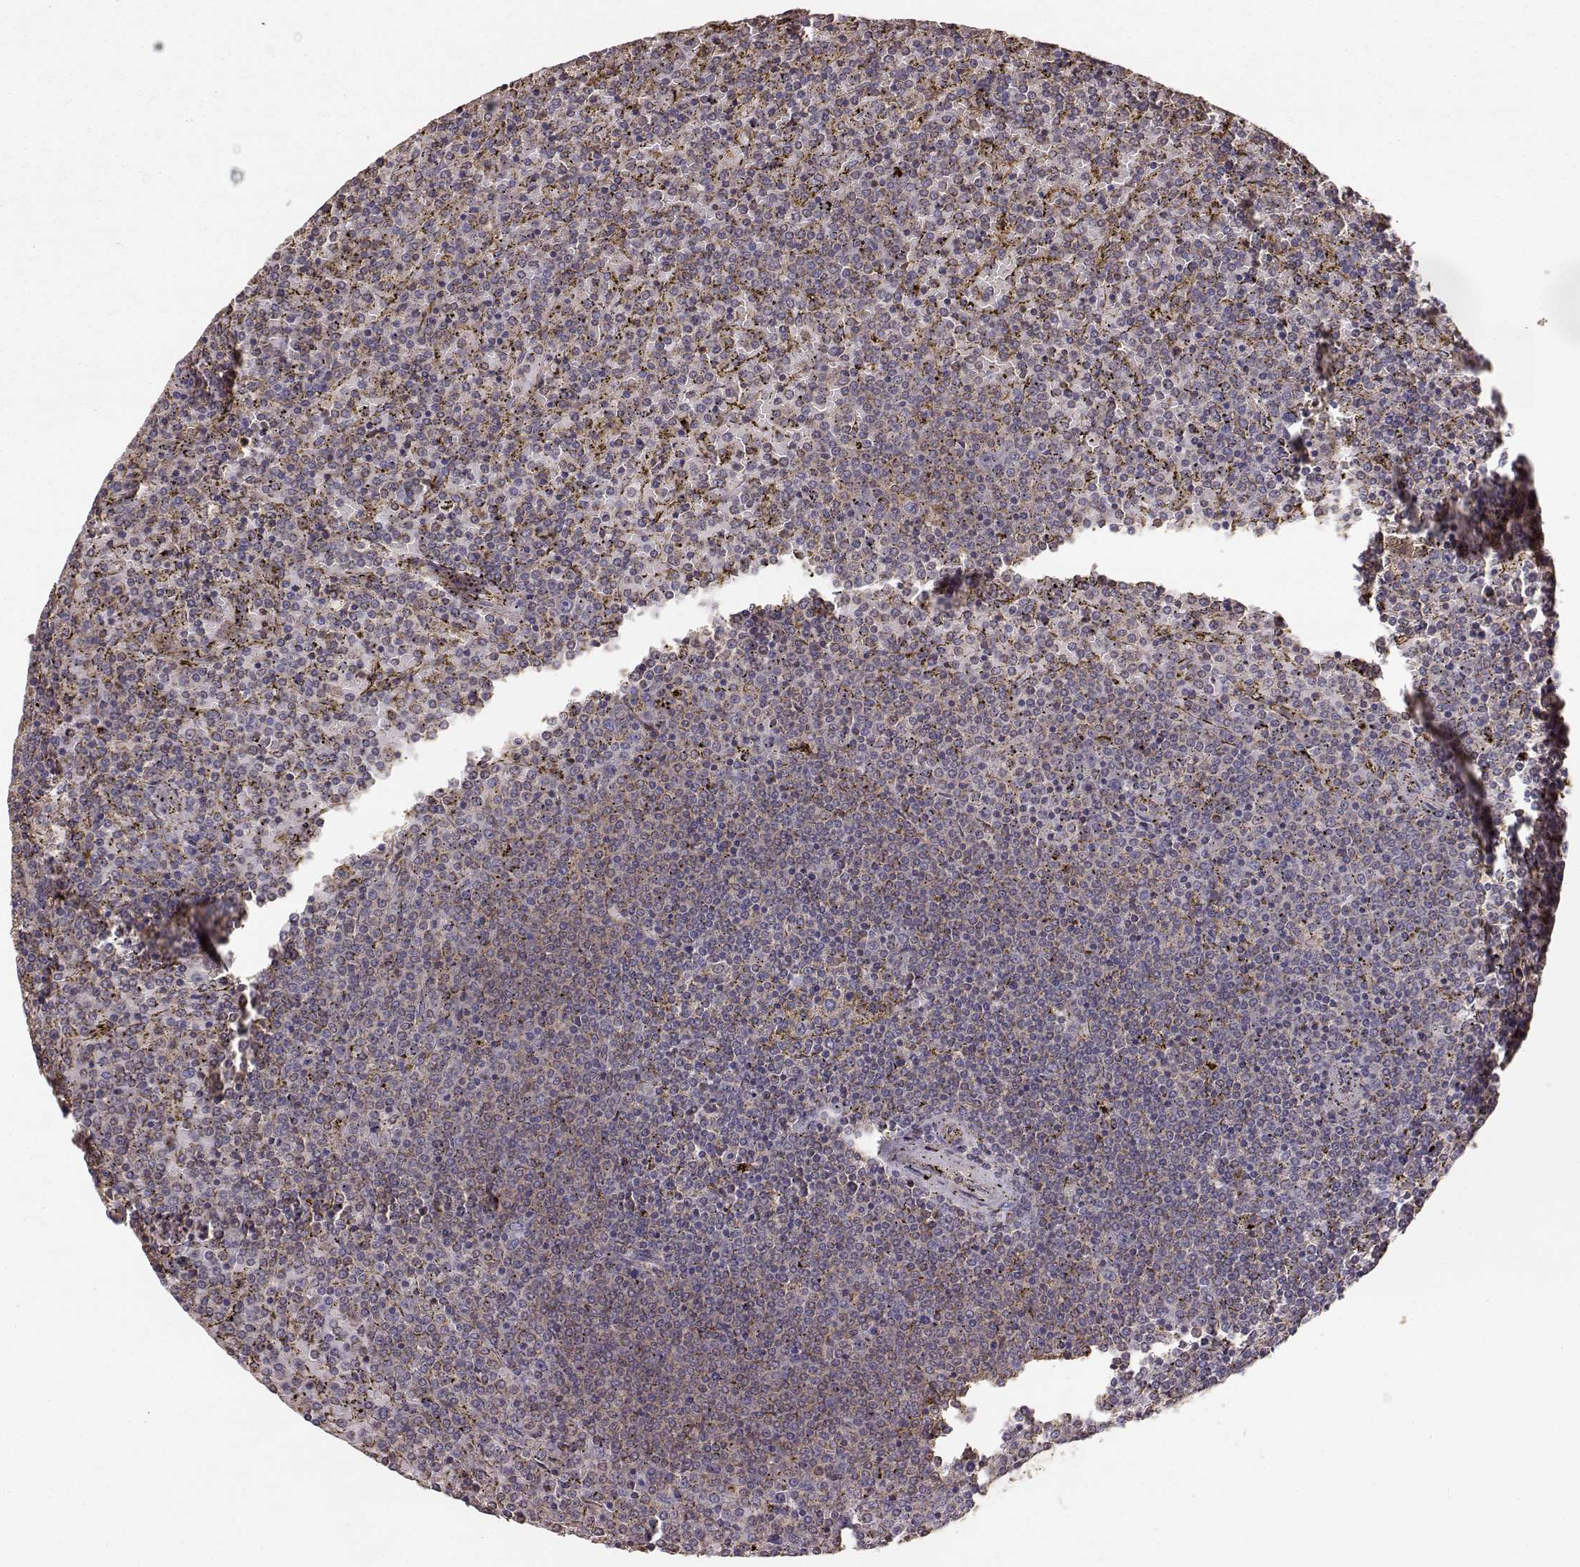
{"staining": {"intensity": "weak", "quantity": ">75%", "location": "cytoplasmic/membranous"}, "tissue": "lymphoma", "cell_type": "Tumor cells", "image_type": "cancer", "snomed": [{"axis": "morphology", "description": "Malignant lymphoma, non-Hodgkin's type, Low grade"}, {"axis": "topography", "description": "Spleen"}], "caption": "Immunohistochemical staining of malignant lymphoma, non-Hodgkin's type (low-grade) reveals weak cytoplasmic/membranous protein positivity in approximately >75% of tumor cells.", "gene": "TARS3", "patient": {"sex": "female", "age": 77}}